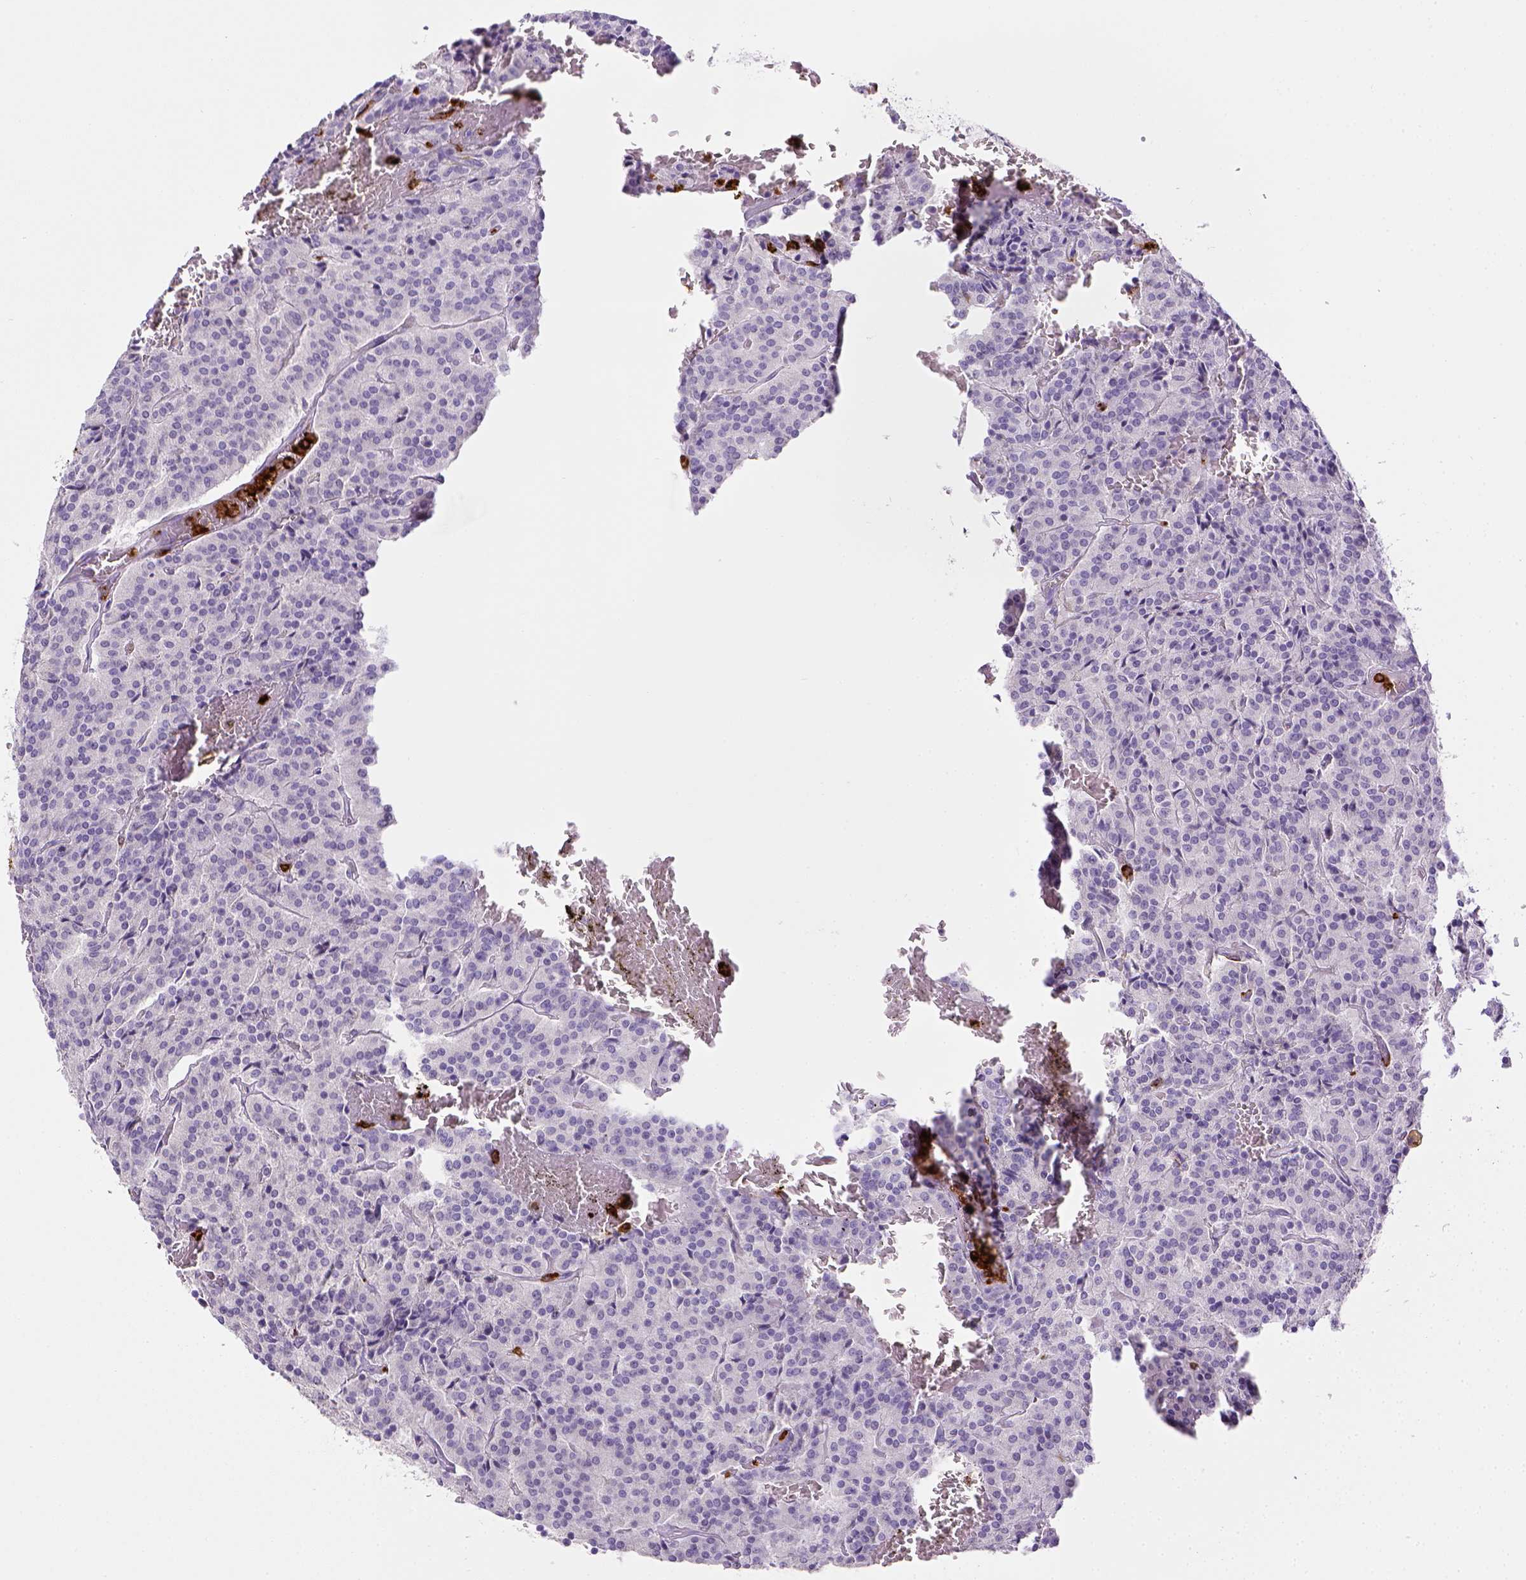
{"staining": {"intensity": "negative", "quantity": "none", "location": "none"}, "tissue": "carcinoid", "cell_type": "Tumor cells", "image_type": "cancer", "snomed": [{"axis": "morphology", "description": "Carcinoid, malignant, NOS"}, {"axis": "topography", "description": "Lung"}], "caption": "Carcinoid was stained to show a protein in brown. There is no significant expression in tumor cells.", "gene": "ITGAM", "patient": {"sex": "male", "age": 70}}